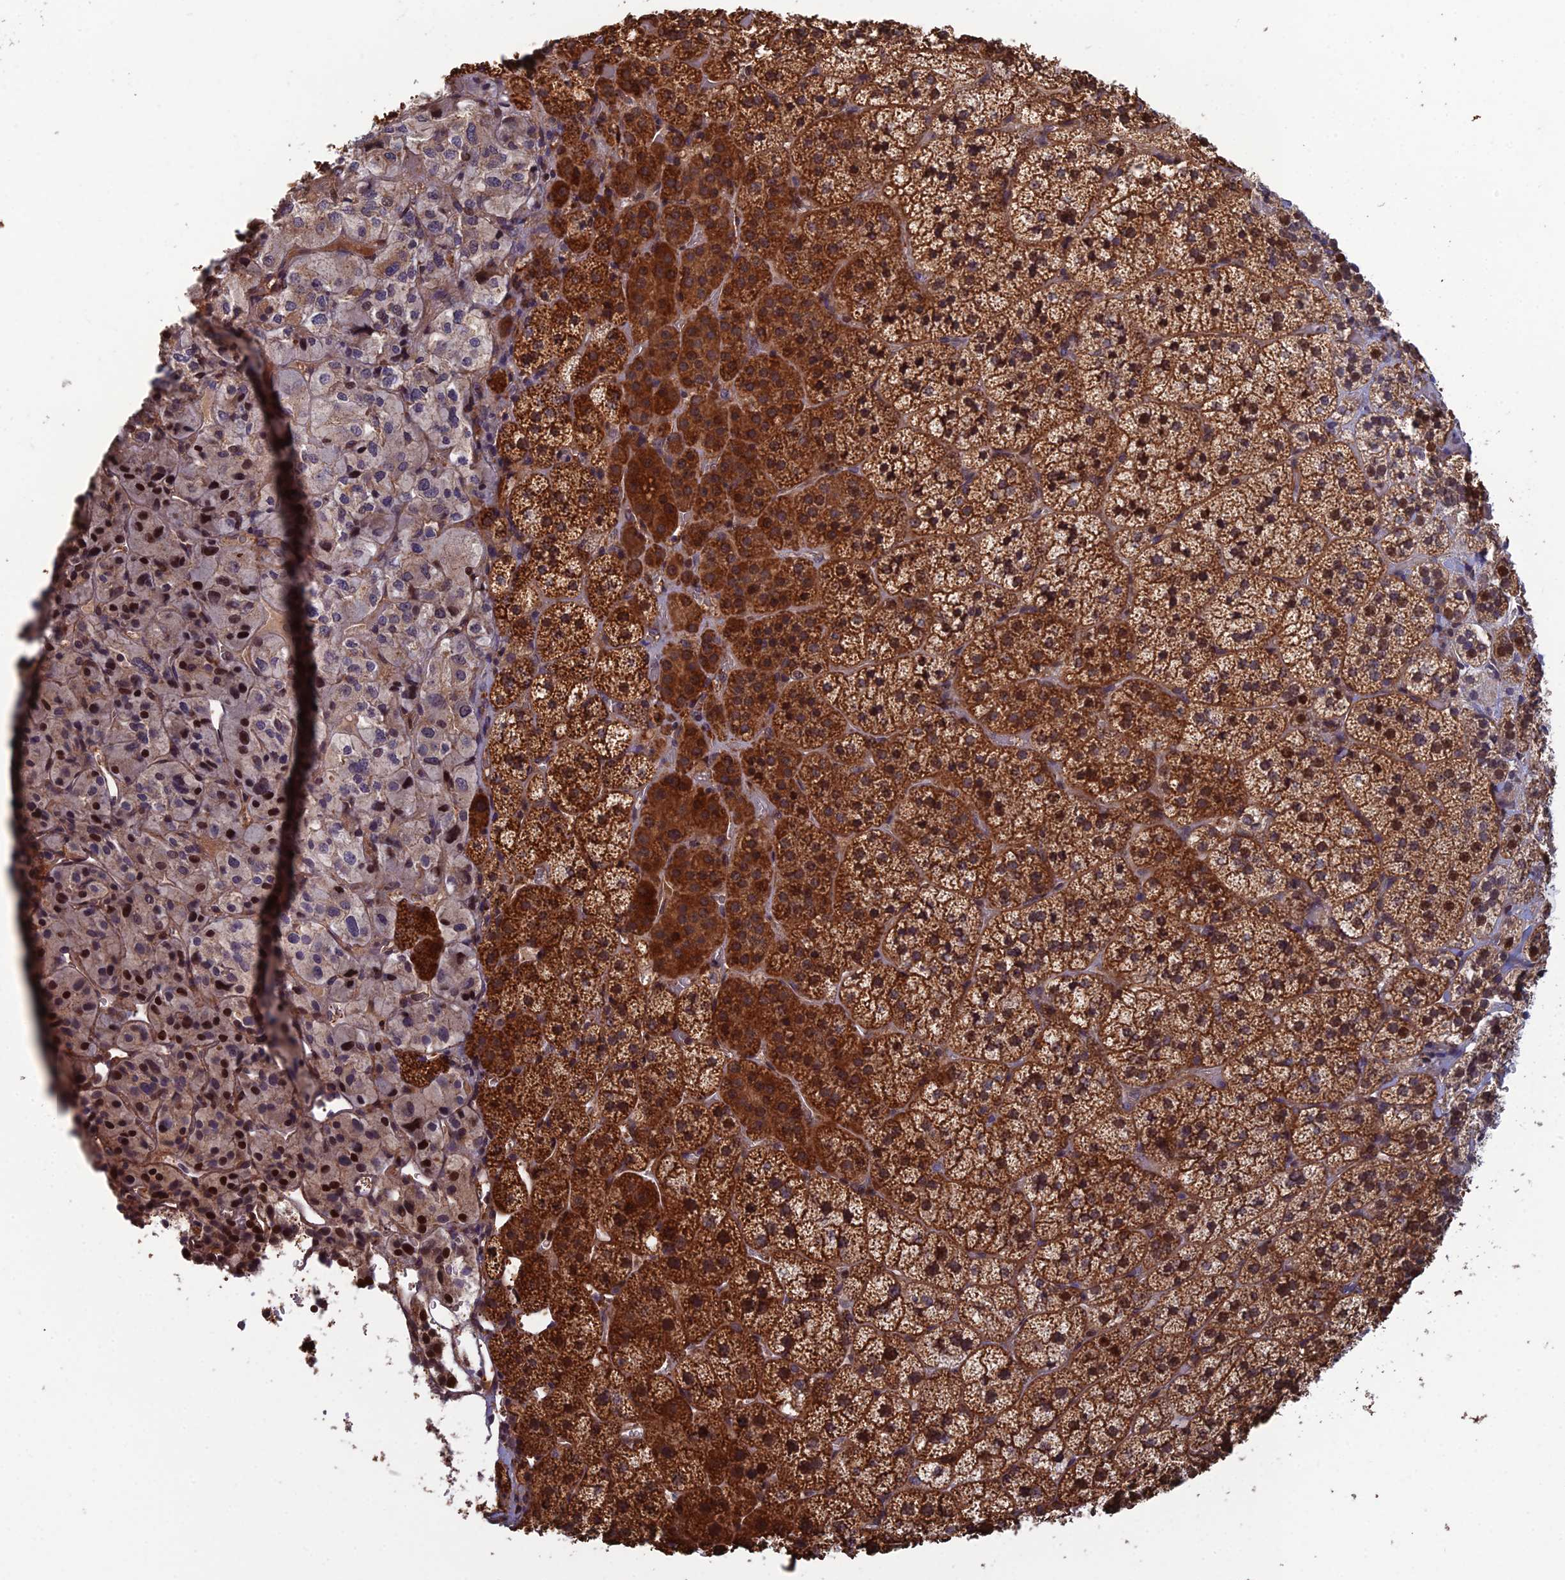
{"staining": {"intensity": "strong", "quantity": ">75%", "location": "cytoplasmic/membranous,nuclear"}, "tissue": "adrenal gland", "cell_type": "Glandular cells", "image_type": "normal", "snomed": [{"axis": "morphology", "description": "Normal tissue, NOS"}, {"axis": "topography", "description": "Adrenal gland"}], "caption": "An image of human adrenal gland stained for a protein shows strong cytoplasmic/membranous,nuclear brown staining in glandular cells. The protein is stained brown, and the nuclei are stained in blue (DAB (3,3'-diaminobenzidine) IHC with brightfield microscopy, high magnification).", "gene": "CCDC183", "patient": {"sex": "female", "age": 44}}